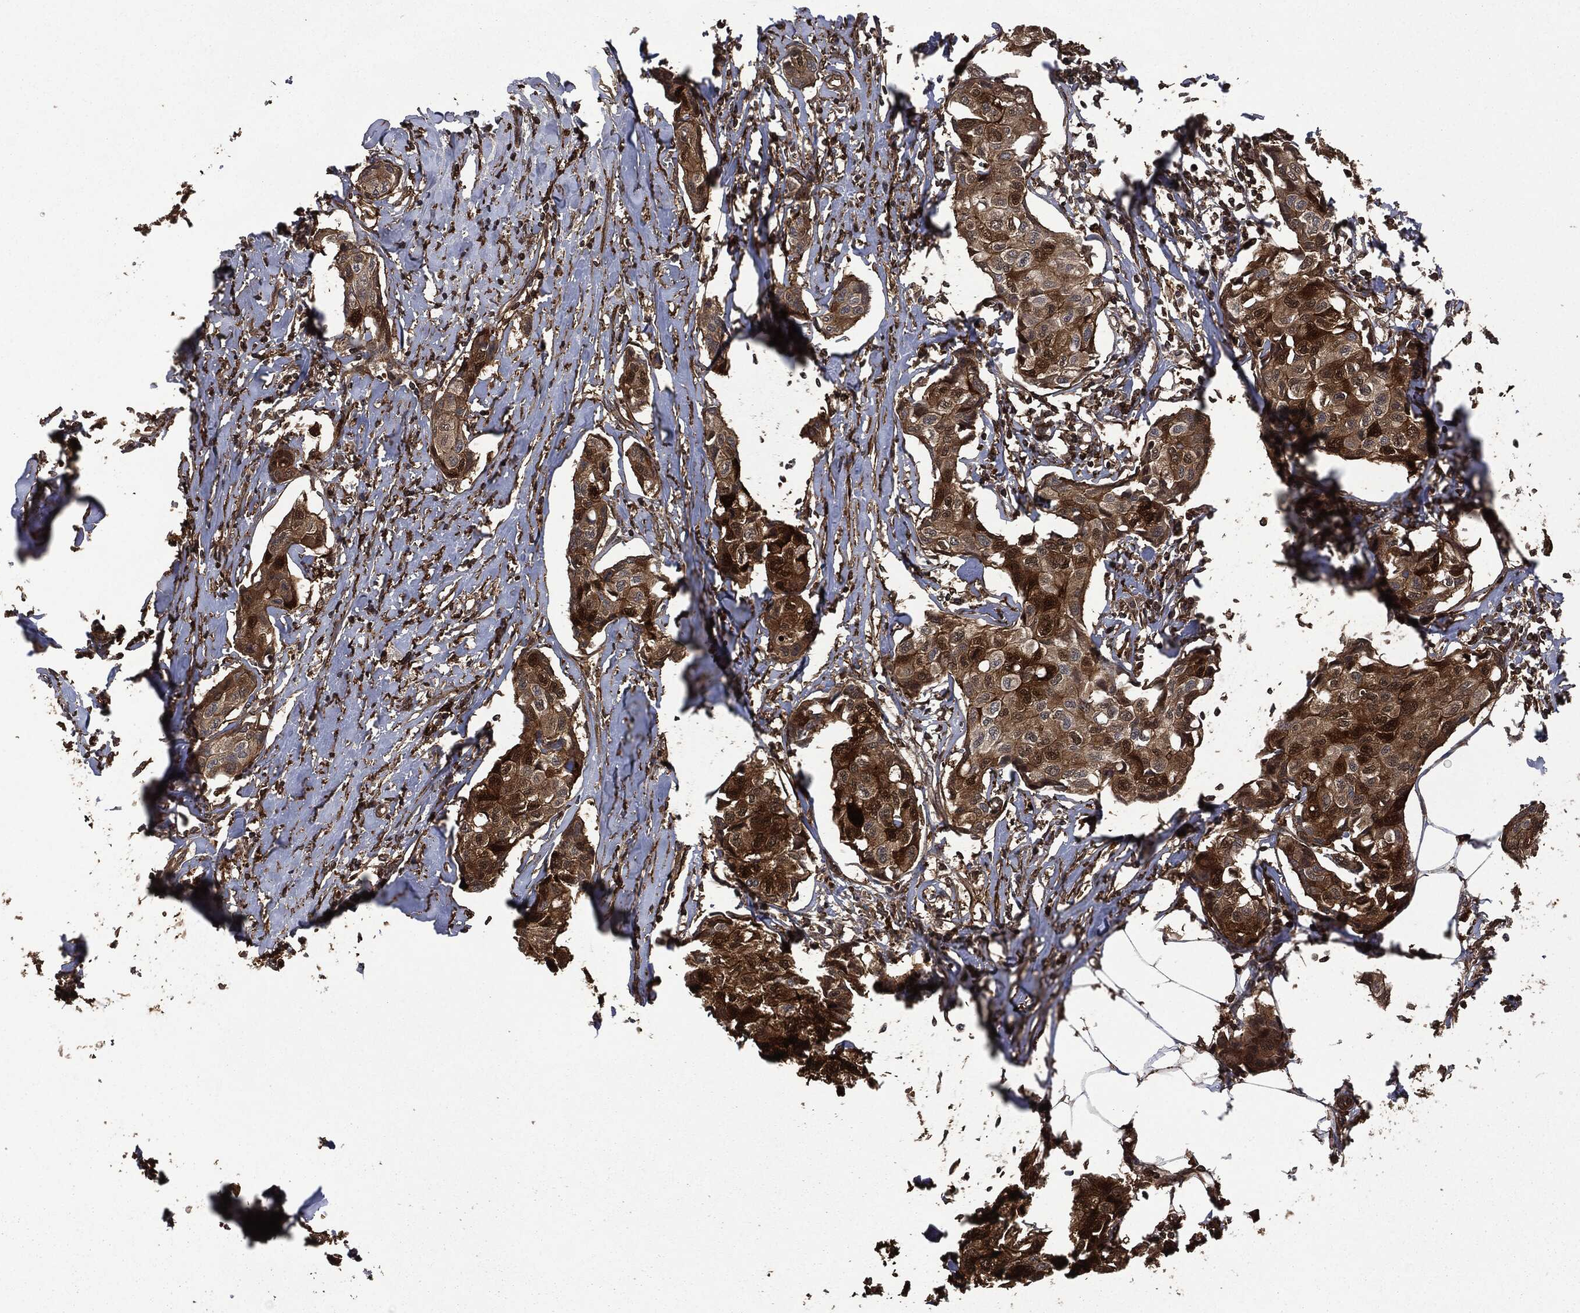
{"staining": {"intensity": "strong", "quantity": ">75%", "location": "cytoplasmic/membranous"}, "tissue": "breast cancer", "cell_type": "Tumor cells", "image_type": "cancer", "snomed": [{"axis": "morphology", "description": "Duct carcinoma"}, {"axis": "topography", "description": "Breast"}], "caption": "Protein staining by immunohistochemistry displays strong cytoplasmic/membranous expression in approximately >75% of tumor cells in breast cancer.", "gene": "CRABP2", "patient": {"sex": "female", "age": 80}}